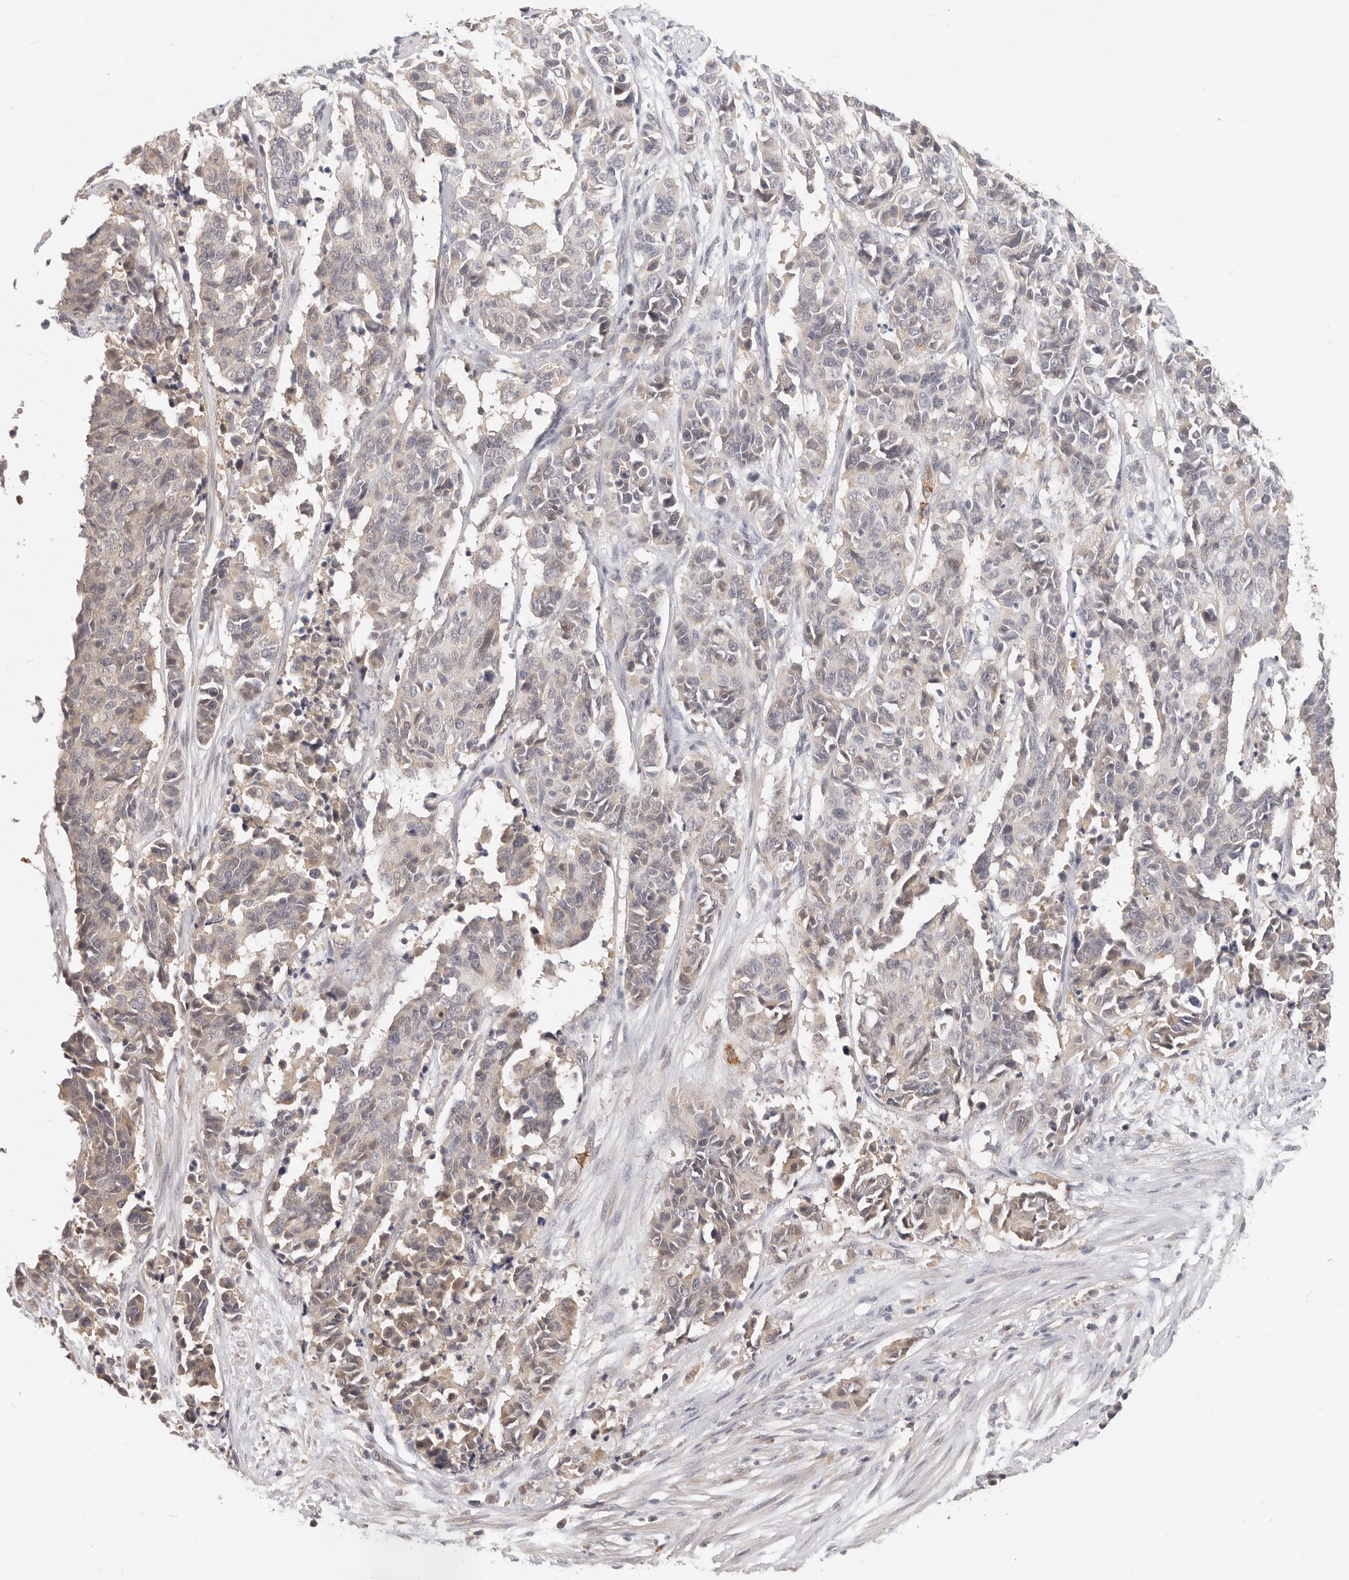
{"staining": {"intensity": "negative", "quantity": "none", "location": "none"}, "tissue": "cervical cancer", "cell_type": "Tumor cells", "image_type": "cancer", "snomed": [{"axis": "morphology", "description": "Normal tissue, NOS"}, {"axis": "morphology", "description": "Squamous cell carcinoma, NOS"}, {"axis": "topography", "description": "Cervix"}], "caption": "Immunohistochemistry of human cervical cancer (squamous cell carcinoma) demonstrates no staining in tumor cells. (DAB immunohistochemistry with hematoxylin counter stain).", "gene": "USP49", "patient": {"sex": "female", "age": 35}}